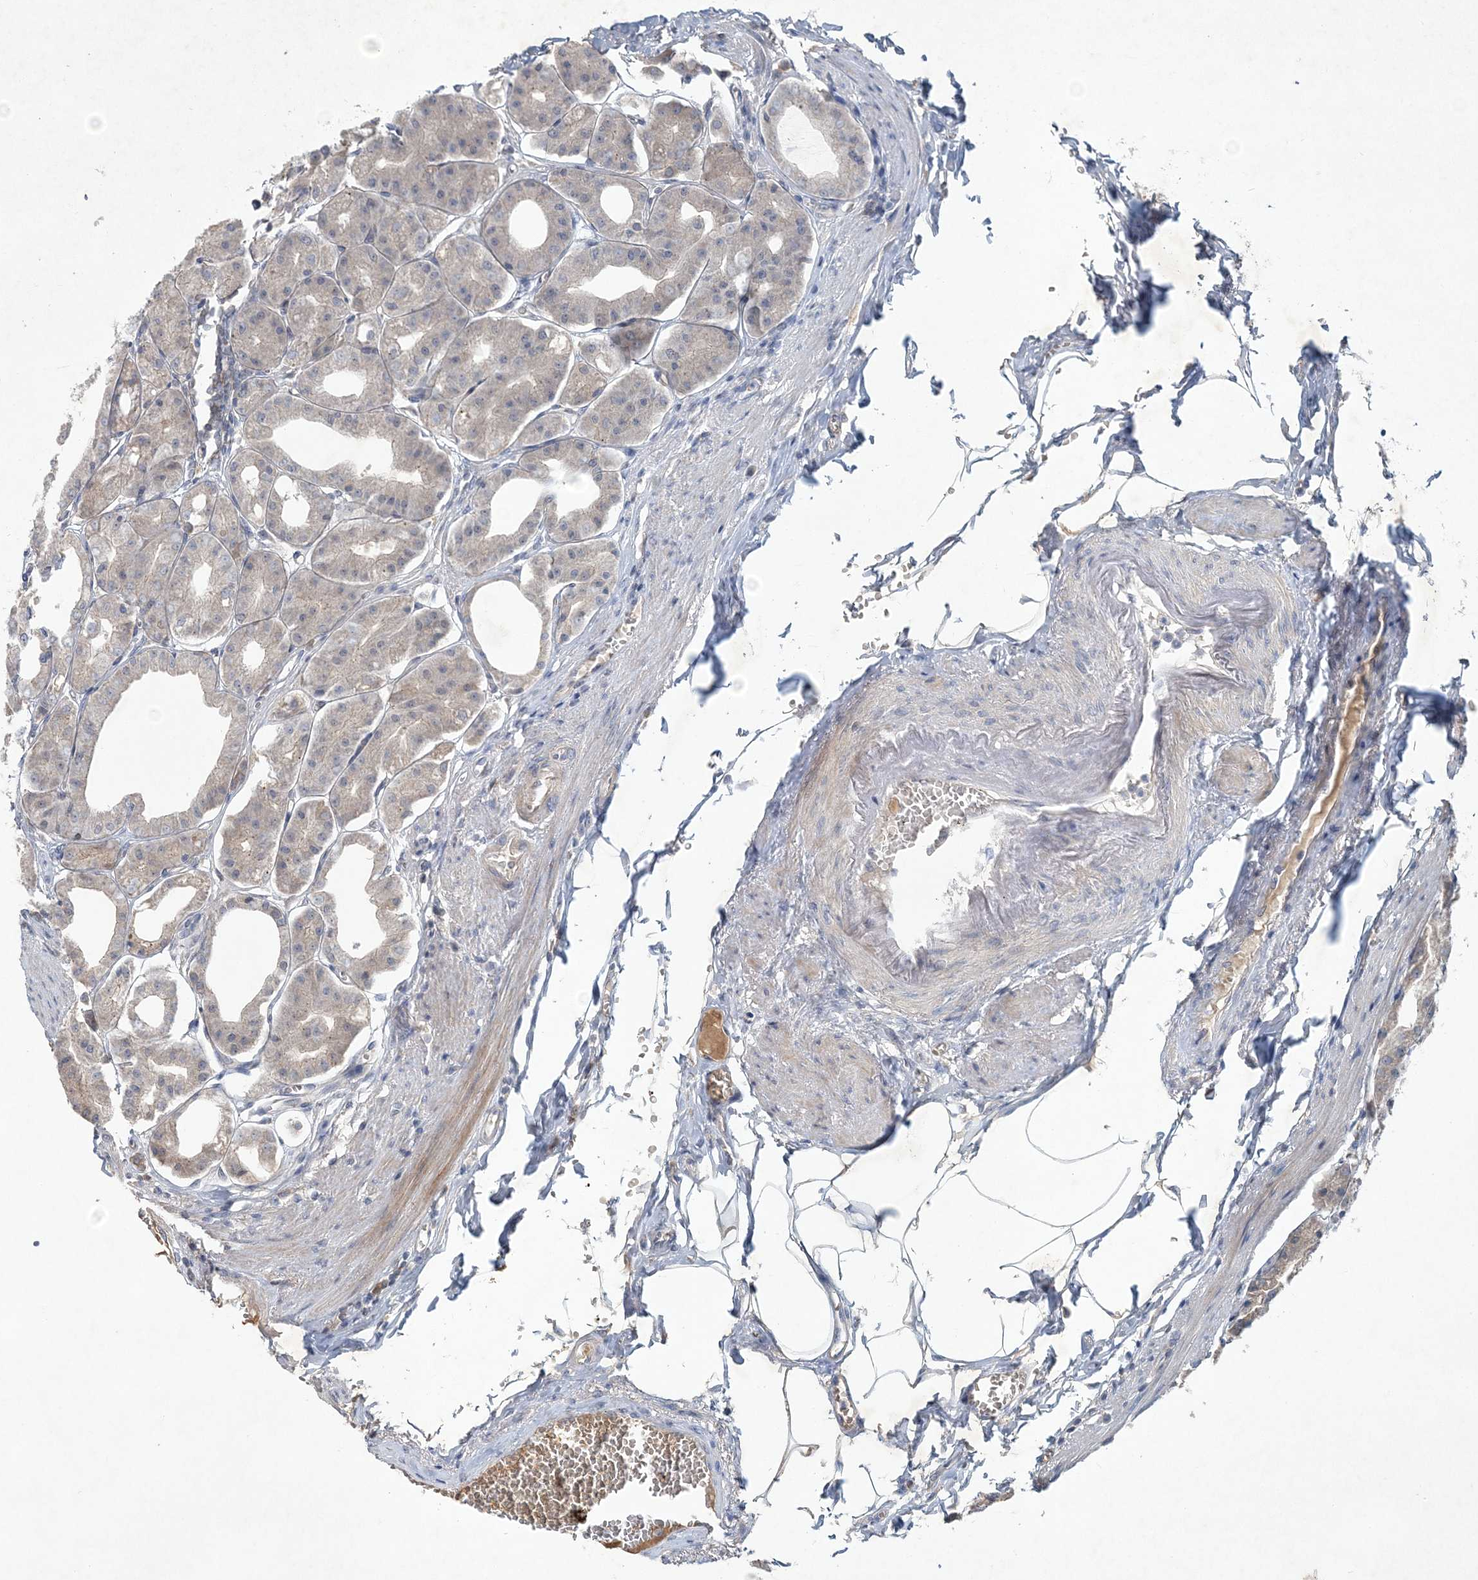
{"staining": {"intensity": "weak", "quantity": "25%-75%", "location": "cytoplasmic/membranous,nuclear"}, "tissue": "stomach", "cell_type": "Glandular cells", "image_type": "normal", "snomed": [{"axis": "morphology", "description": "Normal tissue, NOS"}, {"axis": "topography", "description": "Stomach, lower"}], "caption": "Immunohistochemistry (DAB (3,3'-diaminobenzidine)) staining of unremarkable human stomach displays weak cytoplasmic/membranous,nuclear protein staining in about 25%-75% of glandular cells.", "gene": "RNF25", "patient": {"sex": "male", "age": 71}}